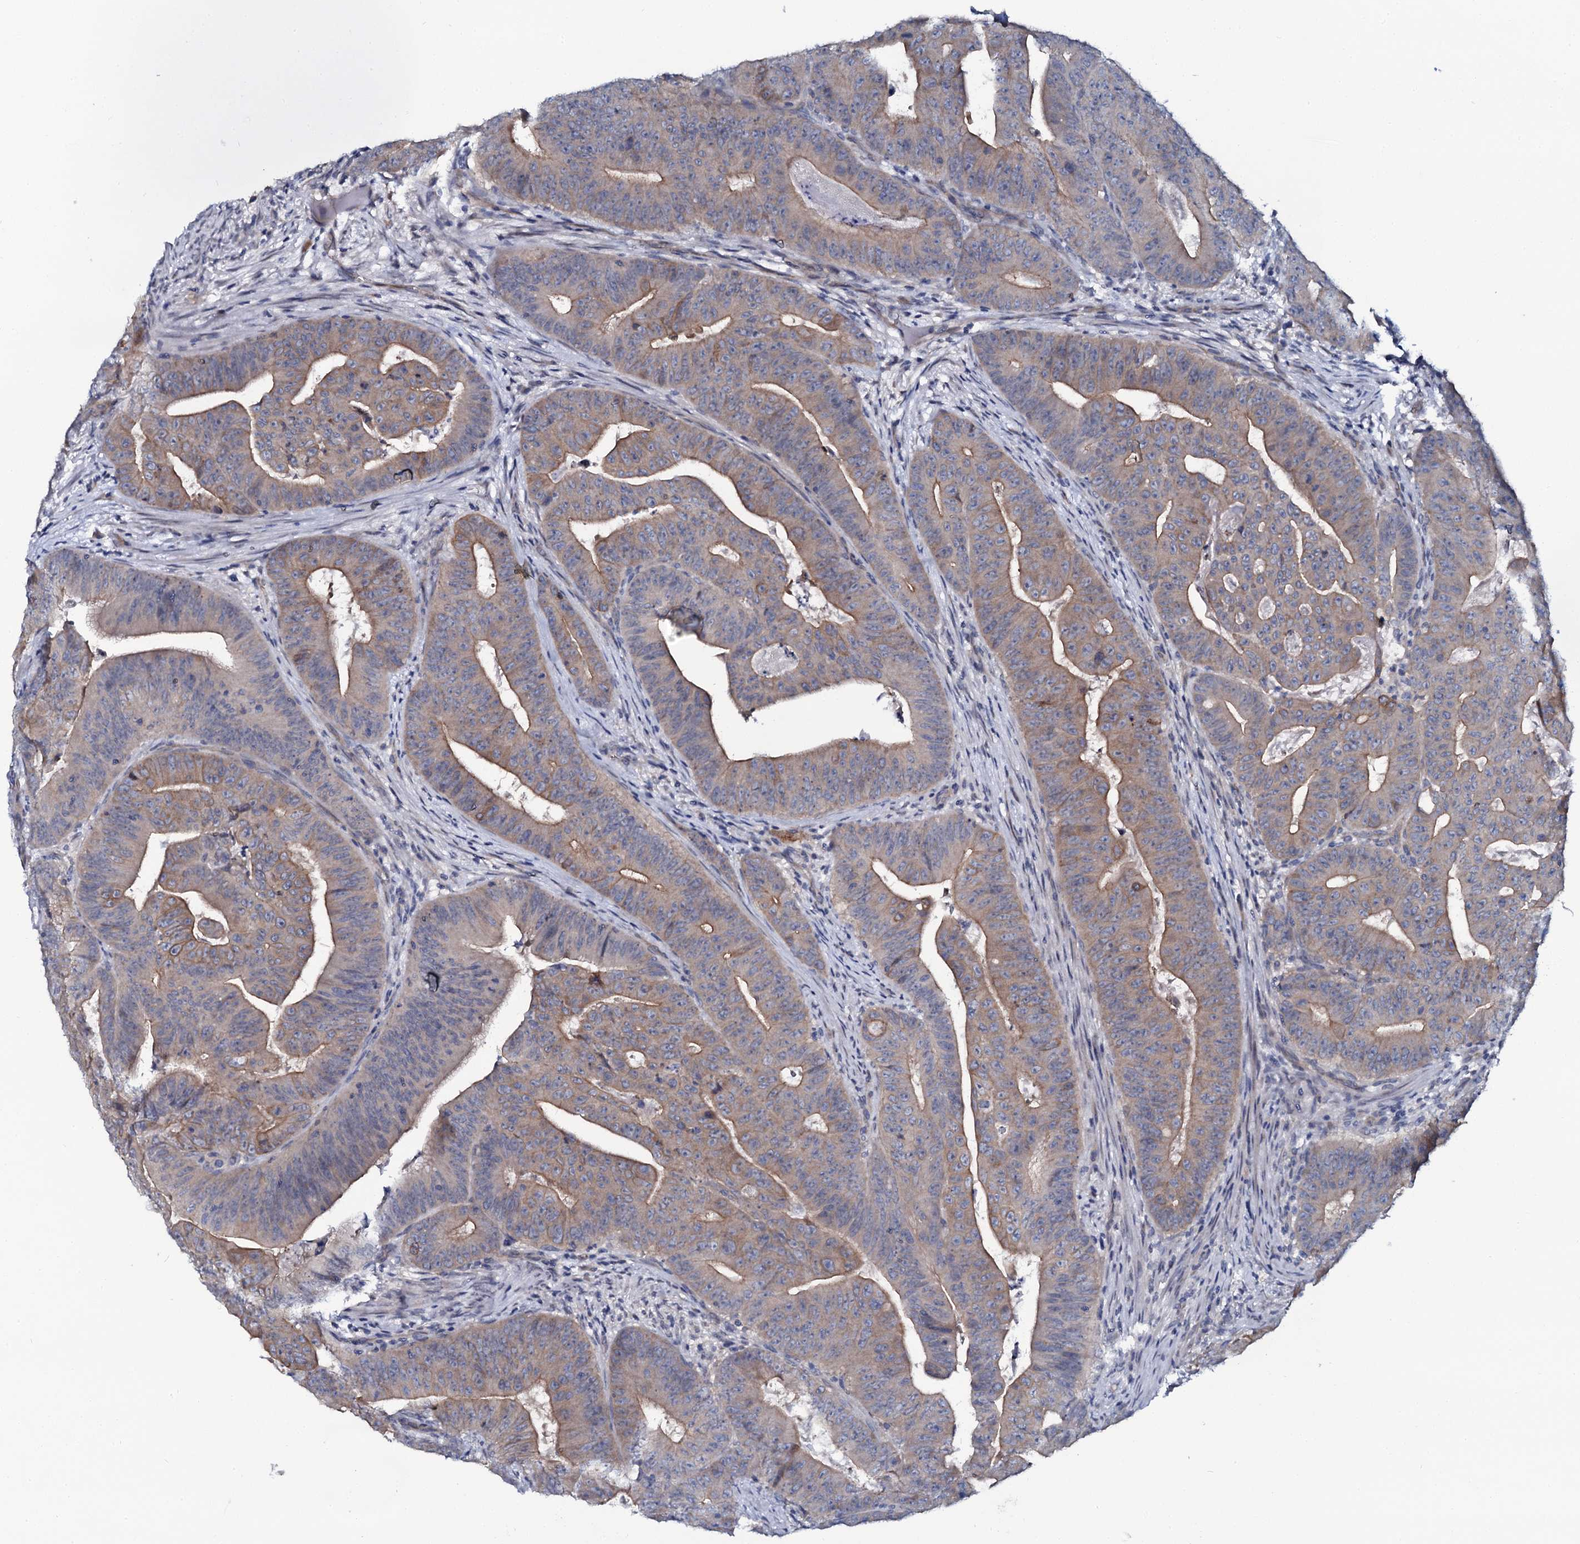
{"staining": {"intensity": "moderate", "quantity": "25%-75%", "location": "cytoplasmic/membranous"}, "tissue": "colorectal cancer", "cell_type": "Tumor cells", "image_type": "cancer", "snomed": [{"axis": "morphology", "description": "Adenocarcinoma, NOS"}, {"axis": "topography", "description": "Rectum"}], "caption": "Immunohistochemistry (IHC) image of human adenocarcinoma (colorectal) stained for a protein (brown), which demonstrates medium levels of moderate cytoplasmic/membranous expression in about 25%-75% of tumor cells.", "gene": "C10orf88", "patient": {"sex": "female", "age": 75}}